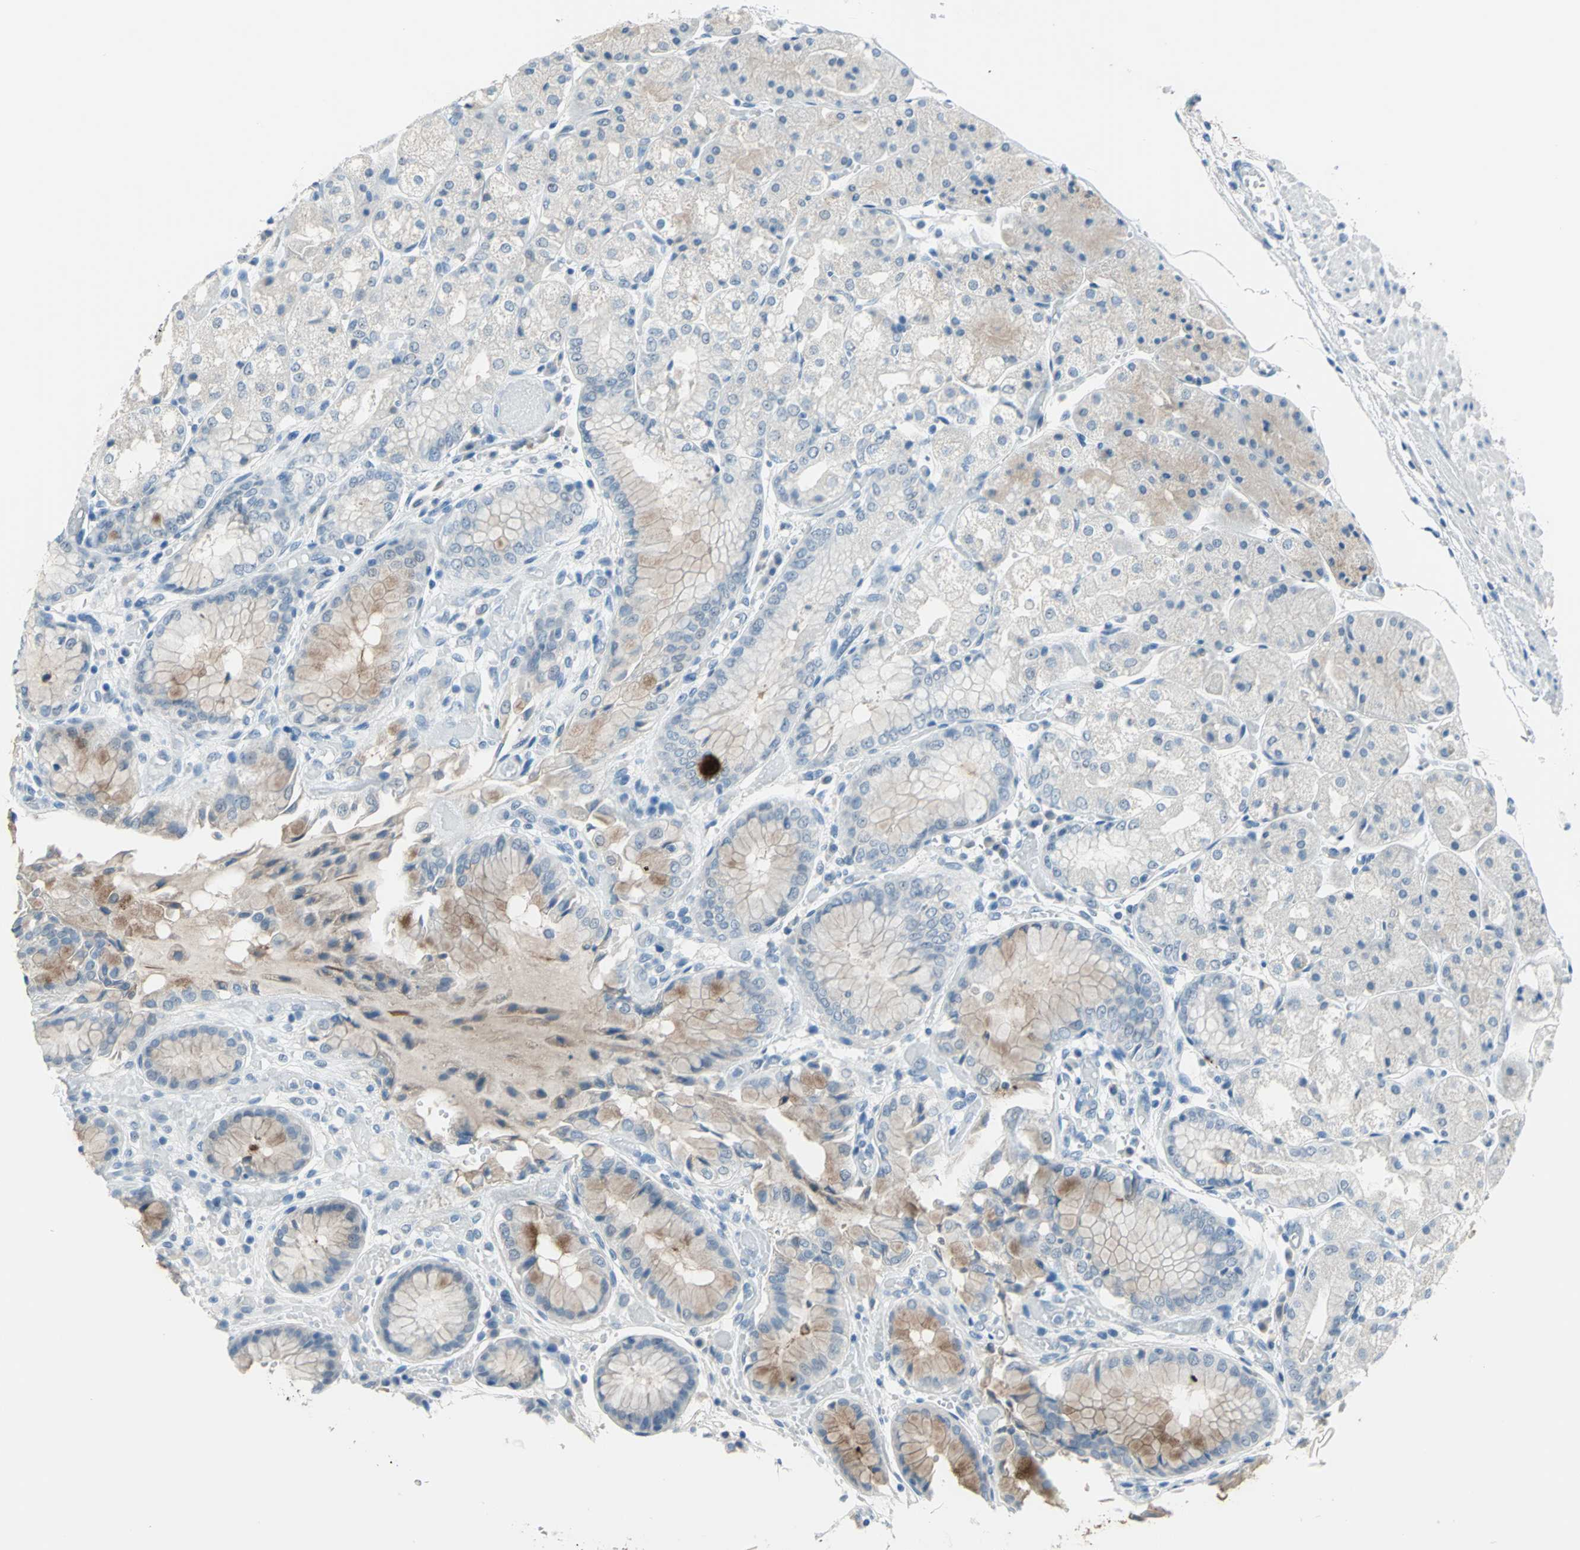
{"staining": {"intensity": "moderate", "quantity": "<25%", "location": "cytoplasmic/membranous"}, "tissue": "stomach", "cell_type": "Glandular cells", "image_type": "normal", "snomed": [{"axis": "morphology", "description": "Normal tissue, NOS"}, {"axis": "topography", "description": "Stomach, upper"}], "caption": "Protein expression analysis of unremarkable stomach demonstrates moderate cytoplasmic/membranous positivity in approximately <25% of glandular cells. (Stains: DAB in brown, nuclei in blue, Microscopy: brightfield microscopy at high magnification).", "gene": "MUC4", "patient": {"sex": "male", "age": 72}}